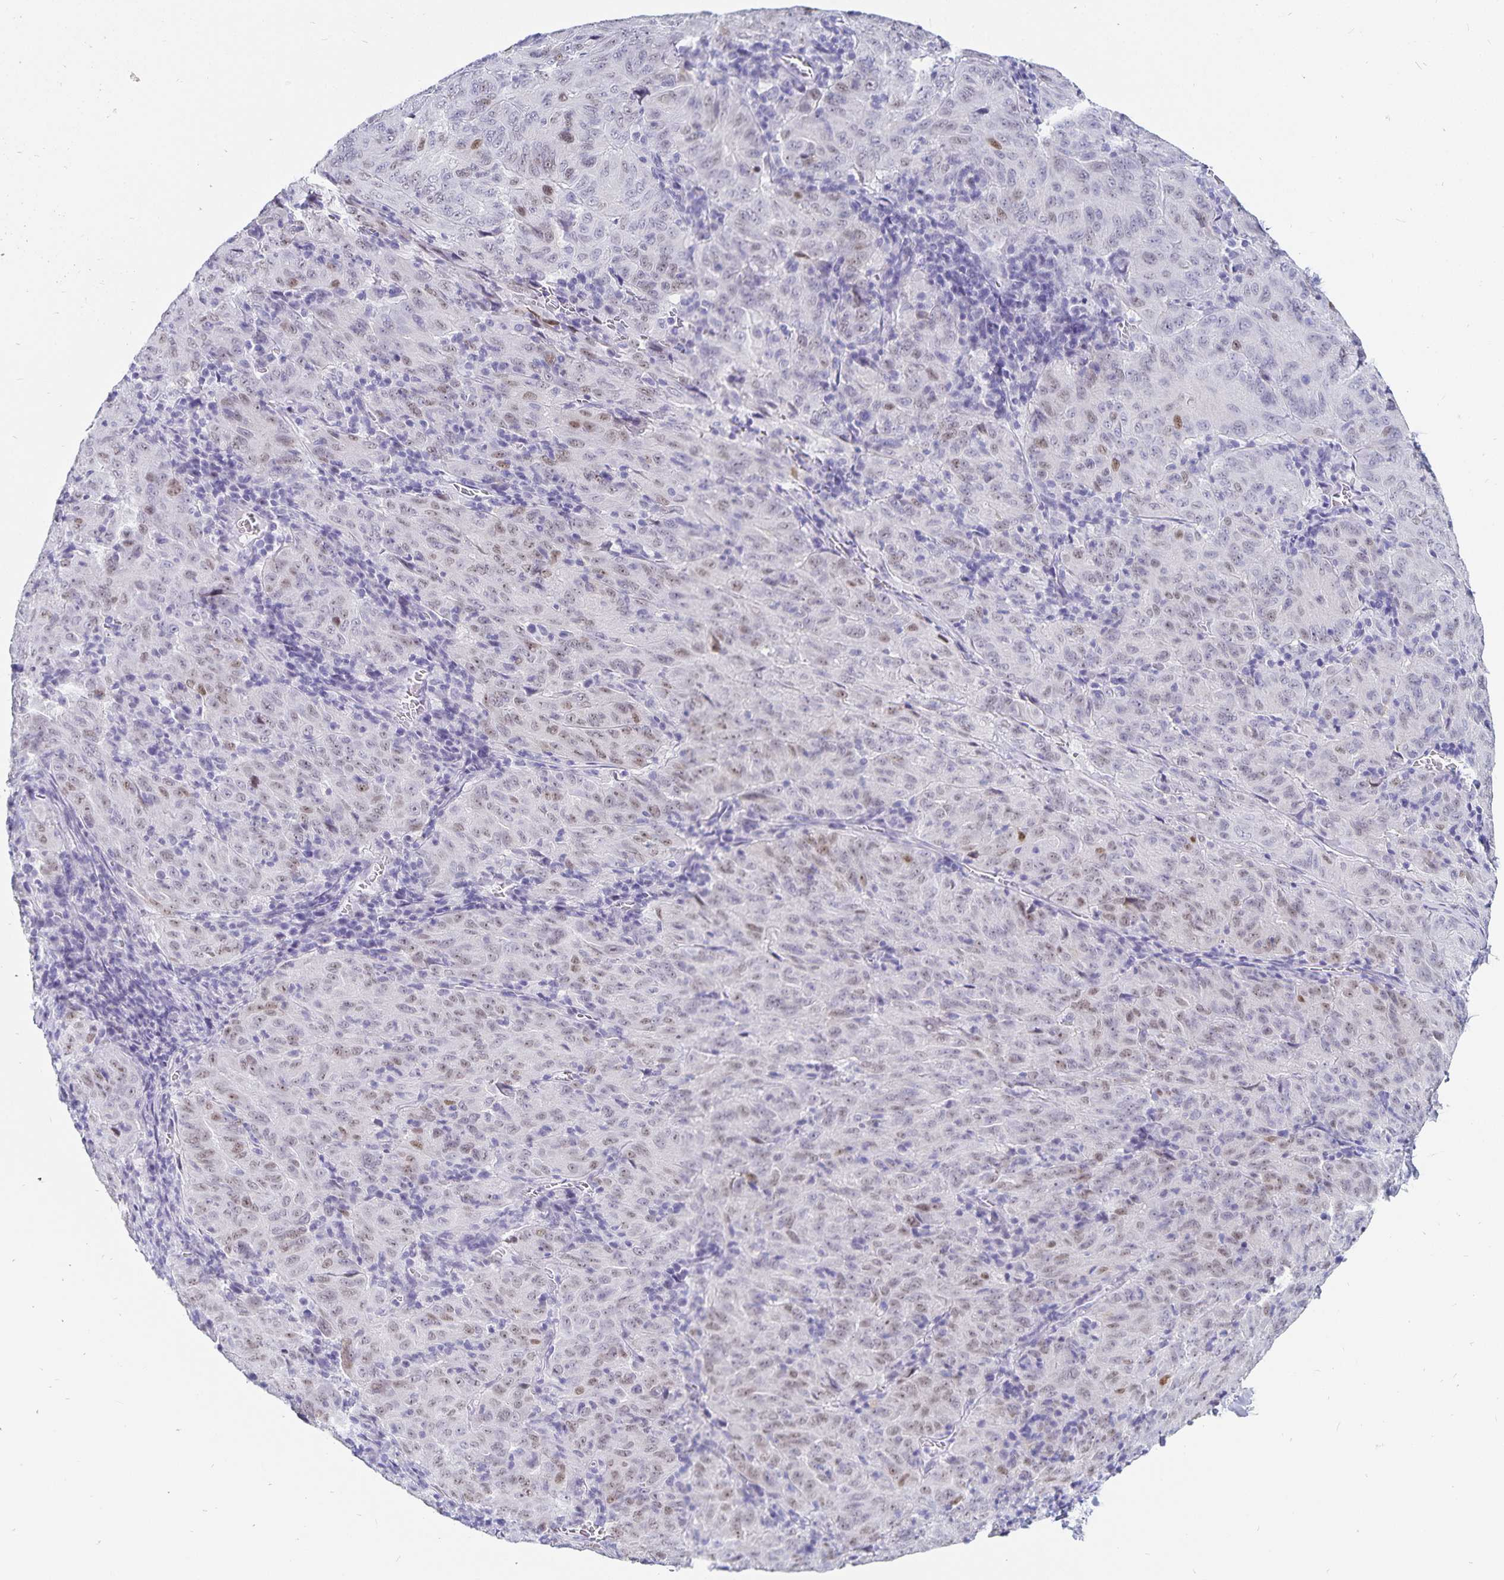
{"staining": {"intensity": "weak", "quantity": "<25%", "location": "nuclear"}, "tissue": "pancreatic cancer", "cell_type": "Tumor cells", "image_type": "cancer", "snomed": [{"axis": "morphology", "description": "Adenocarcinoma, NOS"}, {"axis": "topography", "description": "Pancreas"}], "caption": "DAB (3,3'-diaminobenzidine) immunohistochemical staining of pancreatic cancer (adenocarcinoma) demonstrates no significant staining in tumor cells. Brightfield microscopy of immunohistochemistry (IHC) stained with DAB (brown) and hematoxylin (blue), captured at high magnification.", "gene": "HMGB3", "patient": {"sex": "male", "age": 63}}